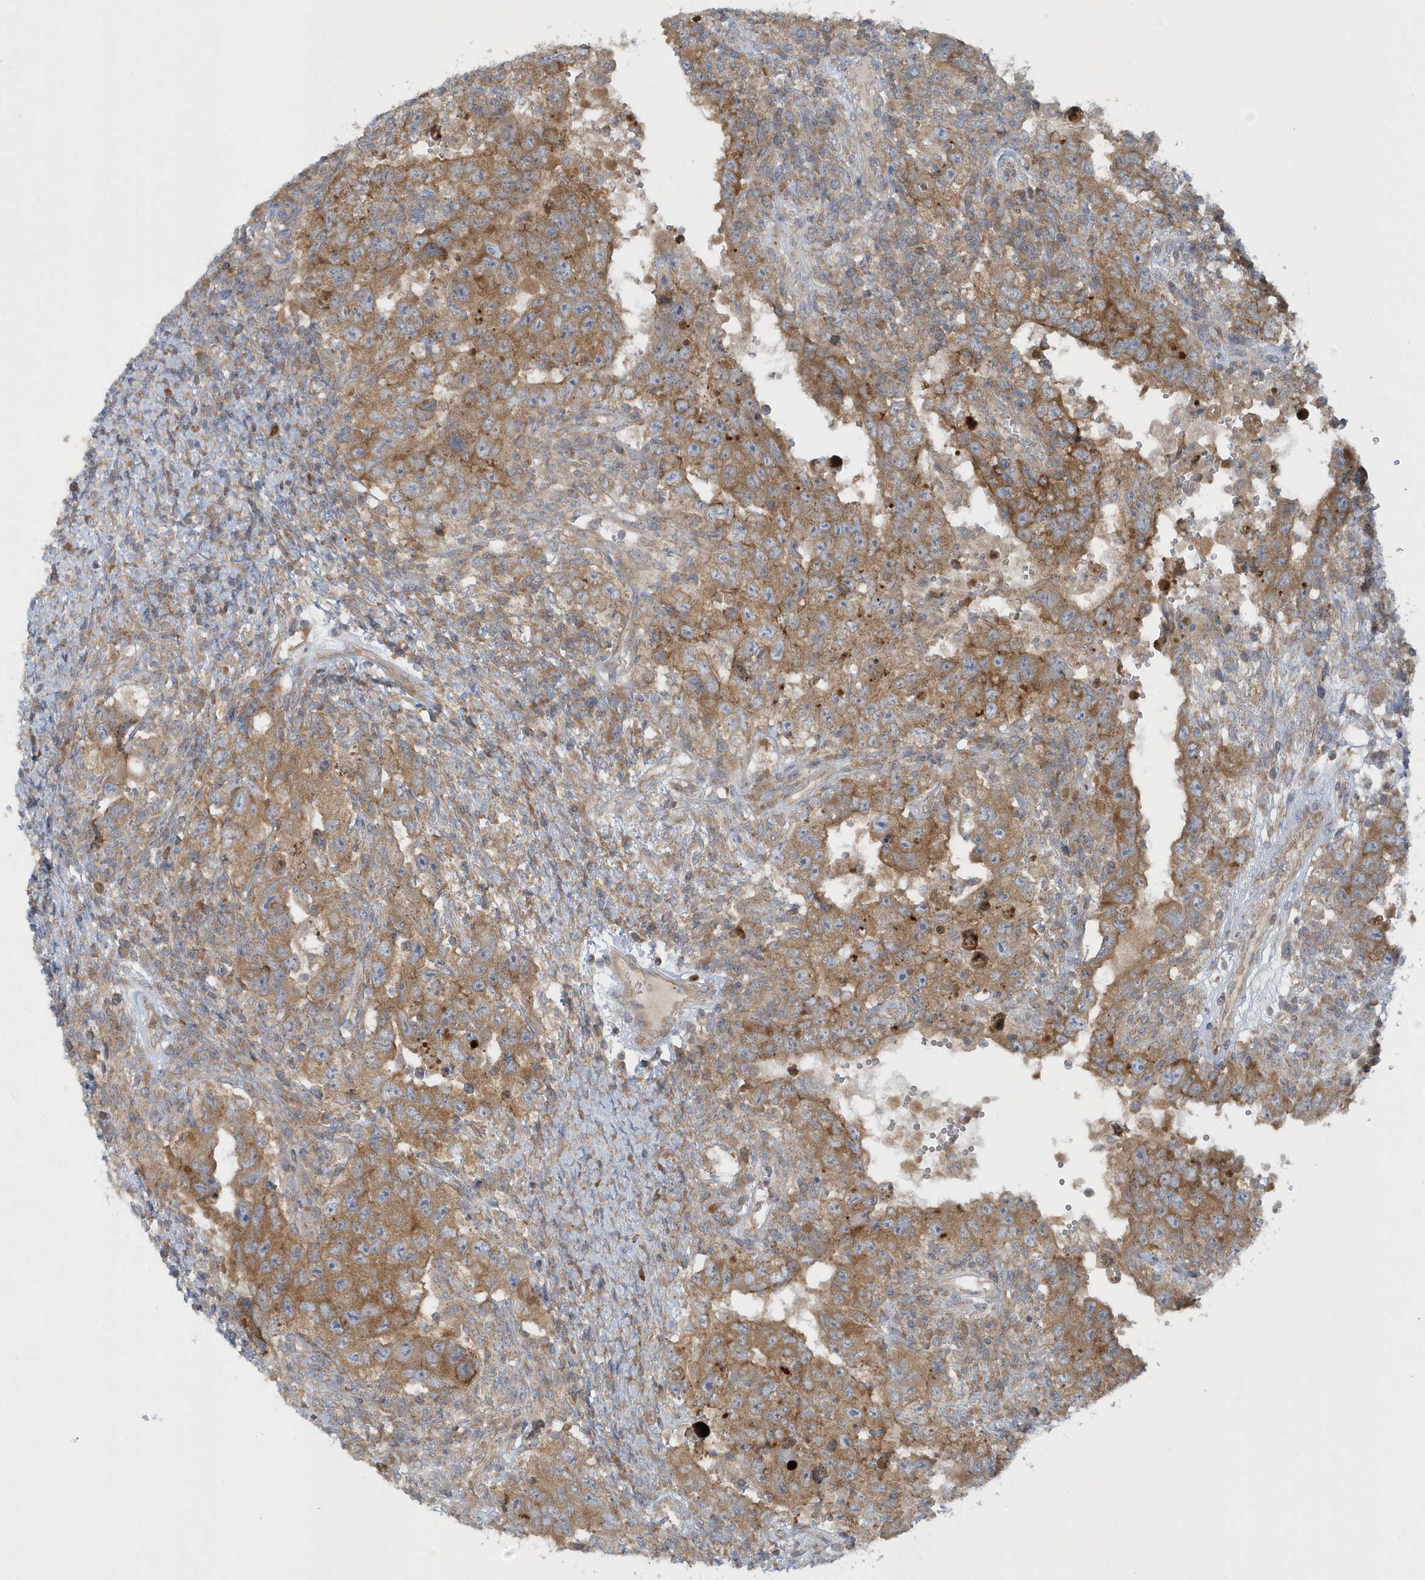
{"staining": {"intensity": "moderate", "quantity": ">75%", "location": "cytoplasmic/membranous"}, "tissue": "testis cancer", "cell_type": "Tumor cells", "image_type": "cancer", "snomed": [{"axis": "morphology", "description": "Carcinoma, Embryonal, NOS"}, {"axis": "topography", "description": "Testis"}], "caption": "Human testis embryonal carcinoma stained with a protein marker shows moderate staining in tumor cells.", "gene": "CNOT10", "patient": {"sex": "male", "age": 26}}